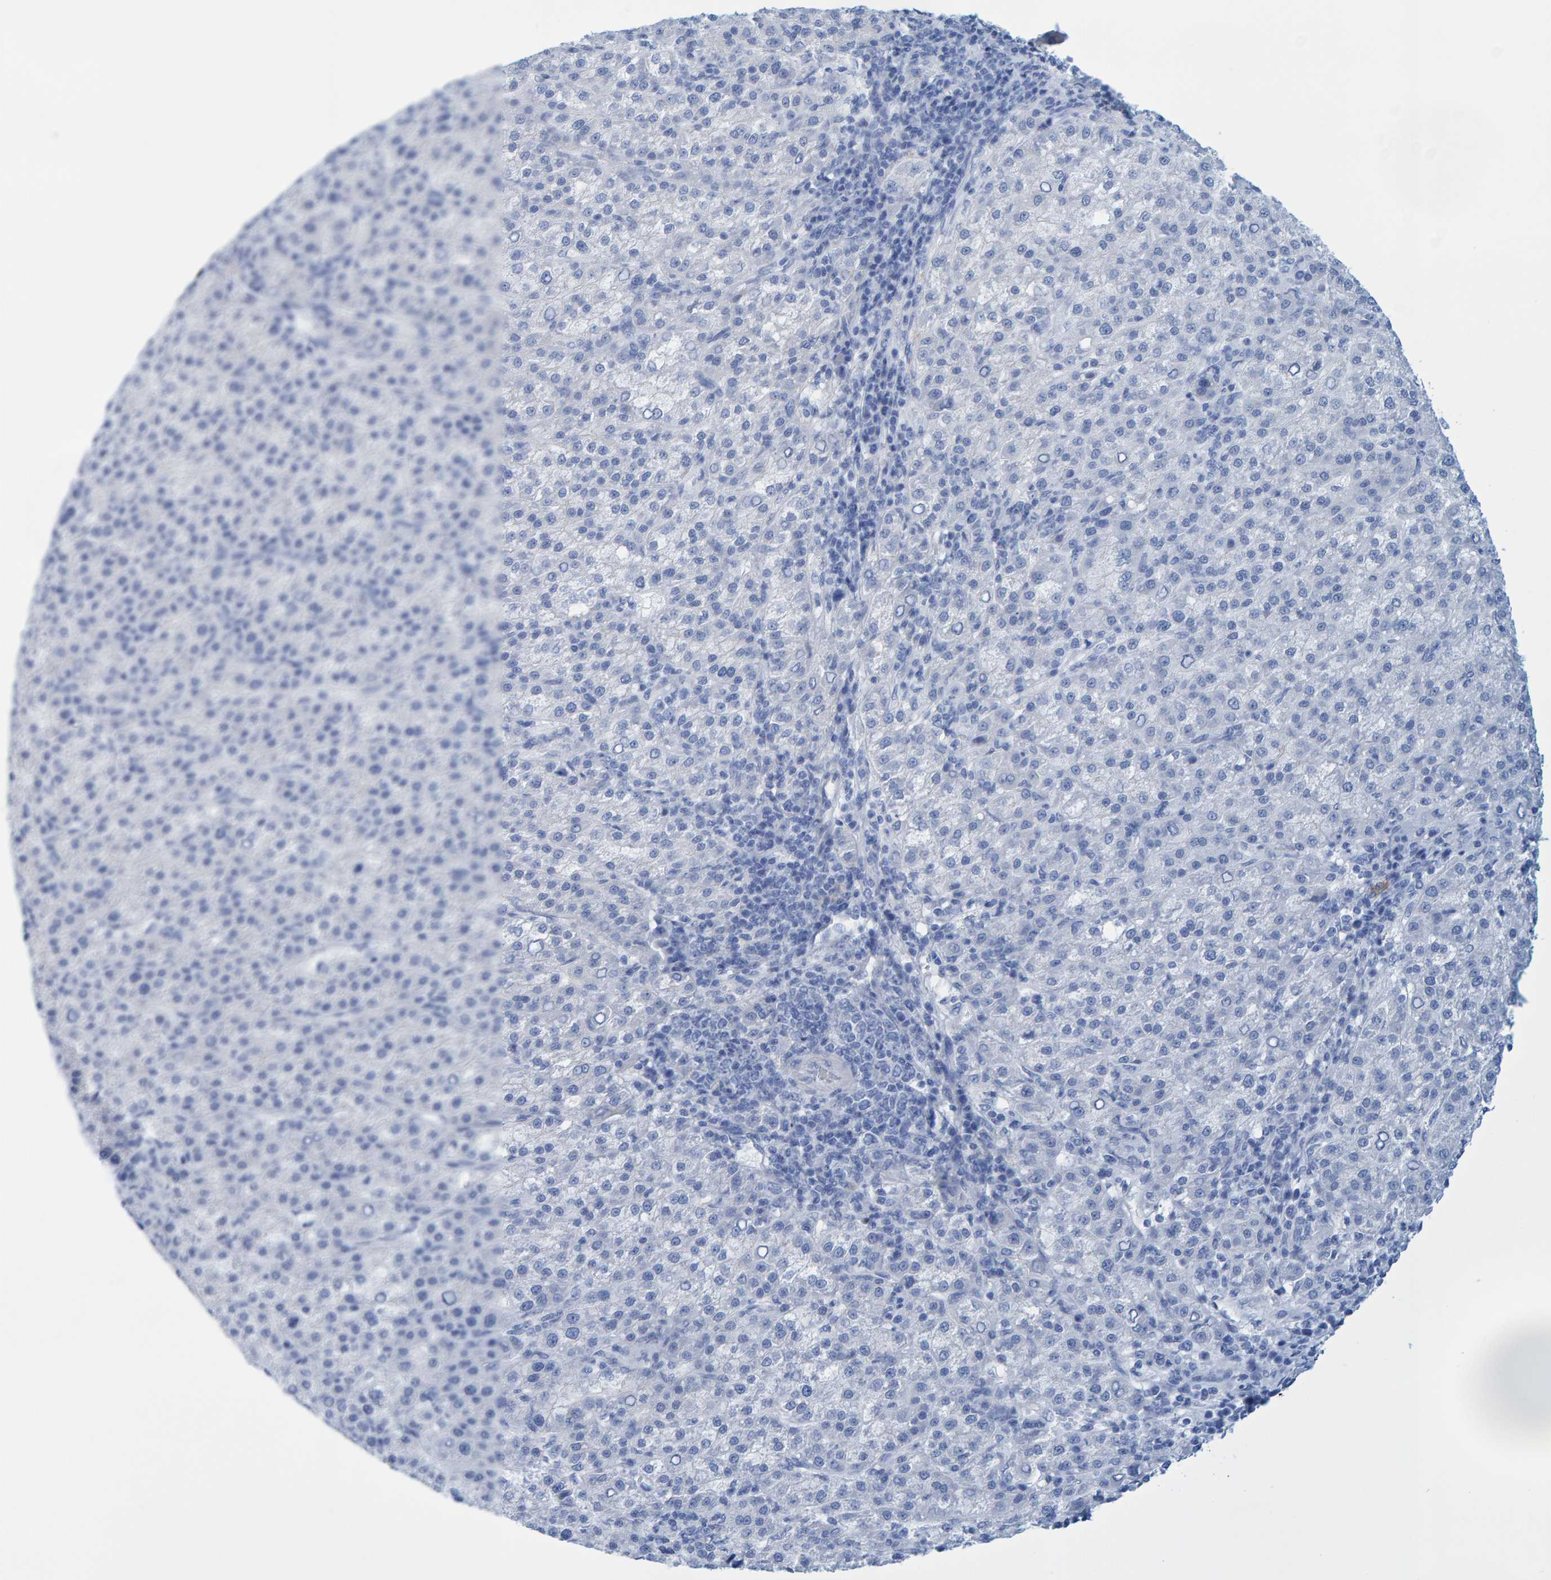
{"staining": {"intensity": "negative", "quantity": "none", "location": "none"}, "tissue": "liver cancer", "cell_type": "Tumor cells", "image_type": "cancer", "snomed": [{"axis": "morphology", "description": "Carcinoma, Hepatocellular, NOS"}, {"axis": "topography", "description": "Liver"}], "caption": "The micrograph reveals no staining of tumor cells in liver cancer (hepatocellular carcinoma).", "gene": "JAKMIP3", "patient": {"sex": "female", "age": 58}}